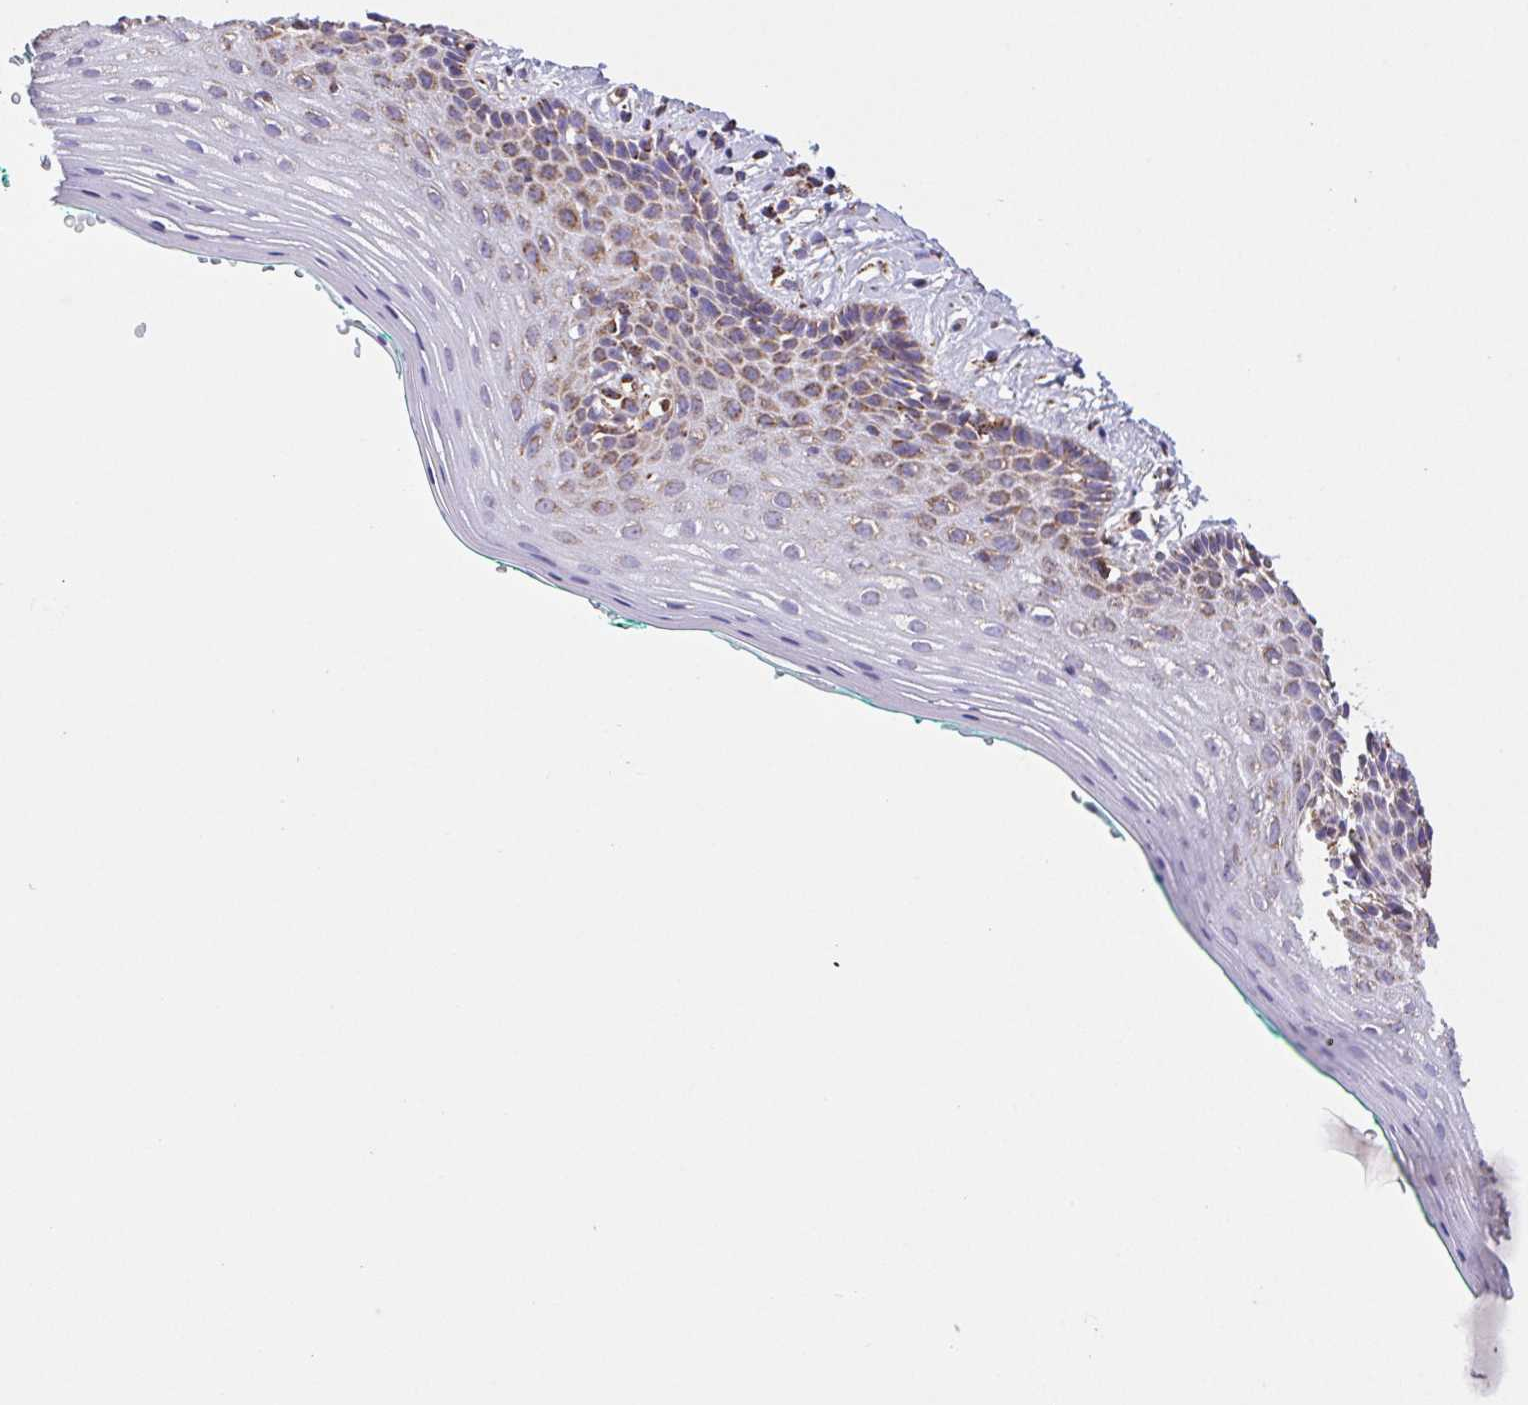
{"staining": {"intensity": "moderate", "quantity": "25%-75%", "location": "cytoplasmic/membranous"}, "tissue": "vagina", "cell_type": "Squamous epithelial cells", "image_type": "normal", "snomed": [{"axis": "morphology", "description": "Normal tissue, NOS"}, {"axis": "topography", "description": "Vagina"}], "caption": "Immunohistochemical staining of benign vagina demonstrates 25%-75% levels of moderate cytoplasmic/membranous protein expression in about 25%-75% of squamous epithelial cells. (IHC, brightfield microscopy, high magnification).", "gene": "NIPSNAP2", "patient": {"sex": "female", "age": 42}}